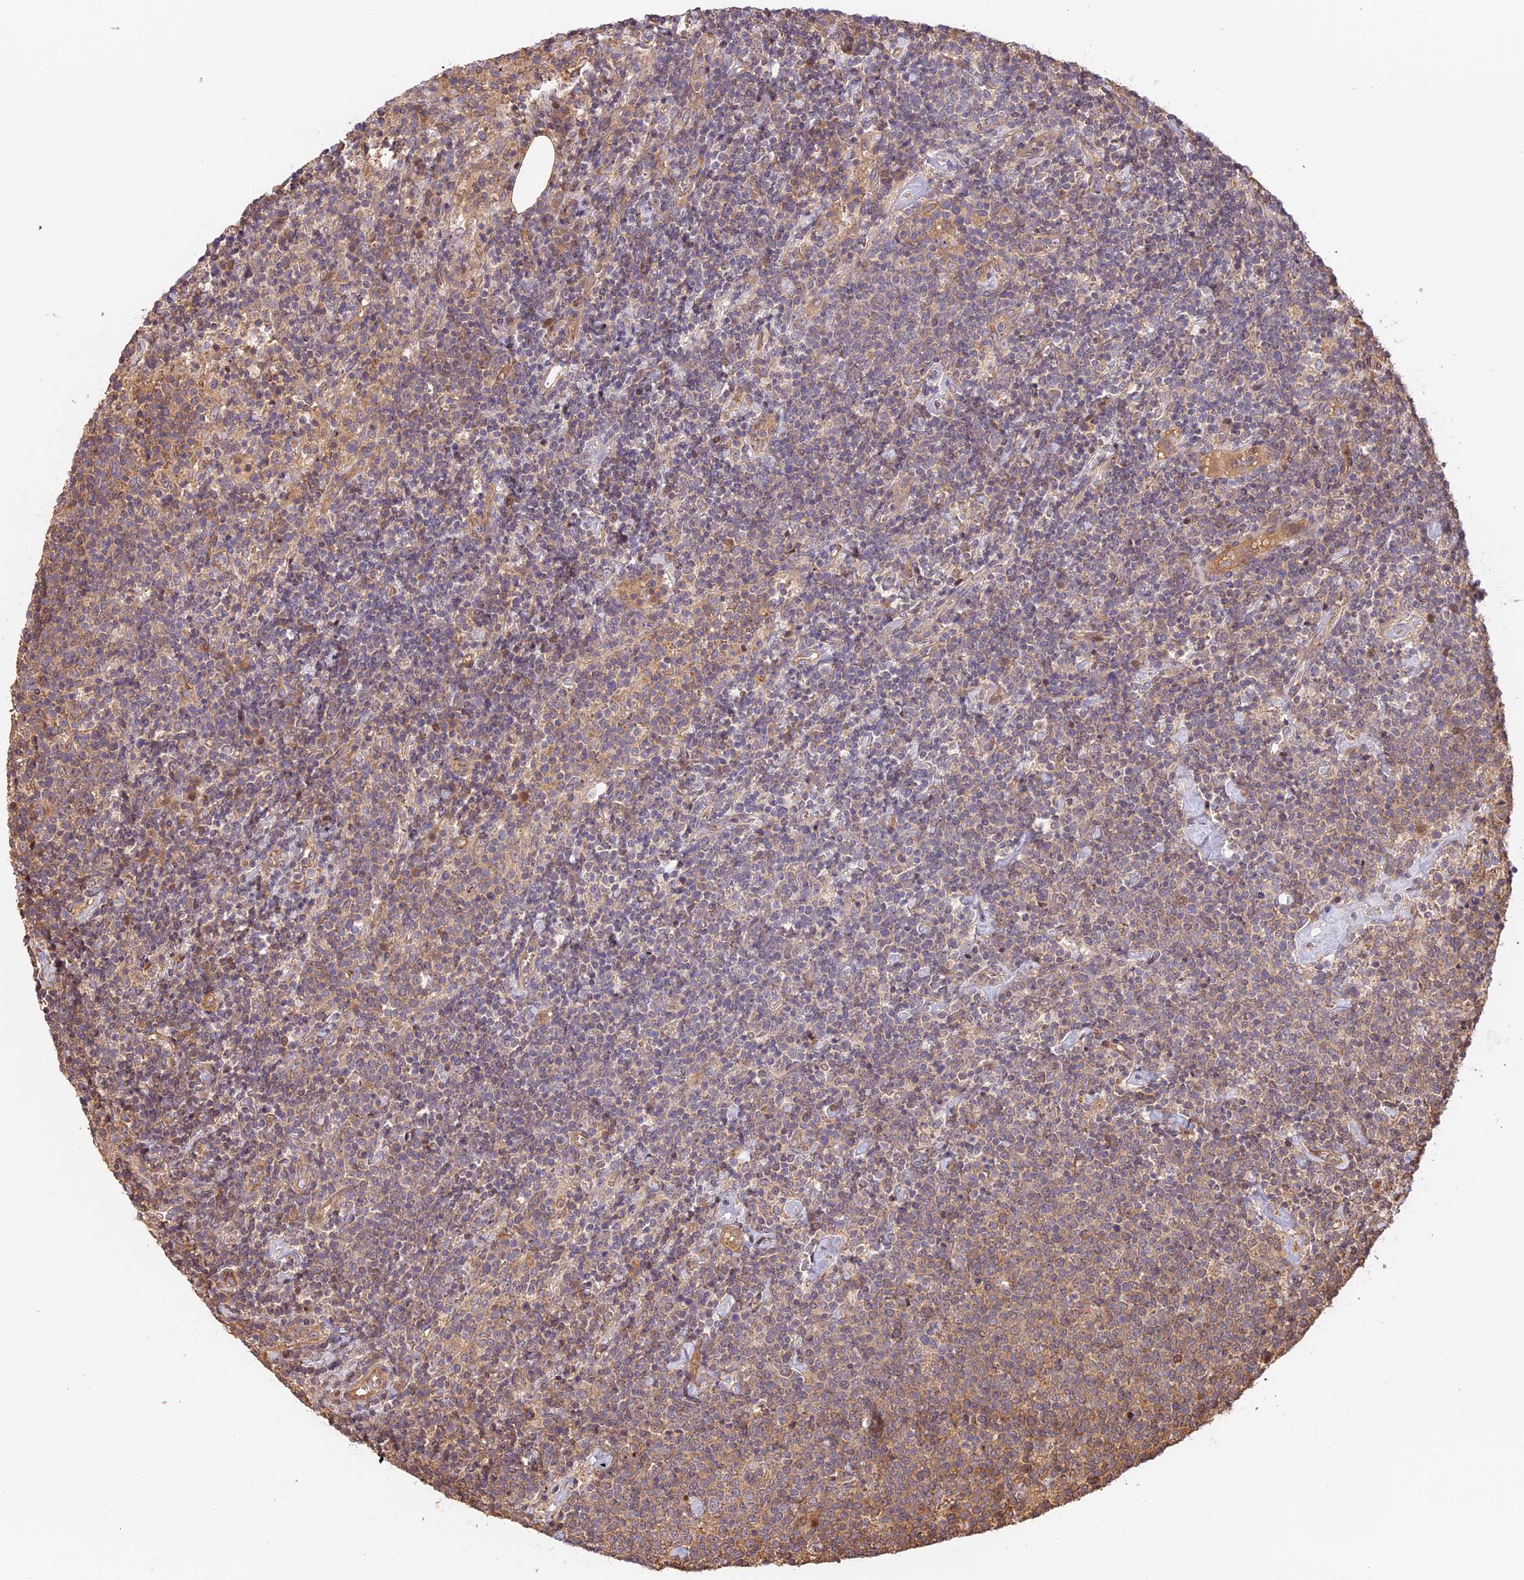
{"staining": {"intensity": "negative", "quantity": "none", "location": "none"}, "tissue": "lymphoma", "cell_type": "Tumor cells", "image_type": "cancer", "snomed": [{"axis": "morphology", "description": "Malignant lymphoma, non-Hodgkin's type, High grade"}, {"axis": "topography", "description": "Lymph node"}], "caption": "This is a histopathology image of IHC staining of malignant lymphoma, non-Hodgkin's type (high-grade), which shows no positivity in tumor cells. (DAB (3,3'-diaminobenzidine) immunohistochemistry with hematoxylin counter stain).", "gene": "PPP1R37", "patient": {"sex": "male", "age": 61}}